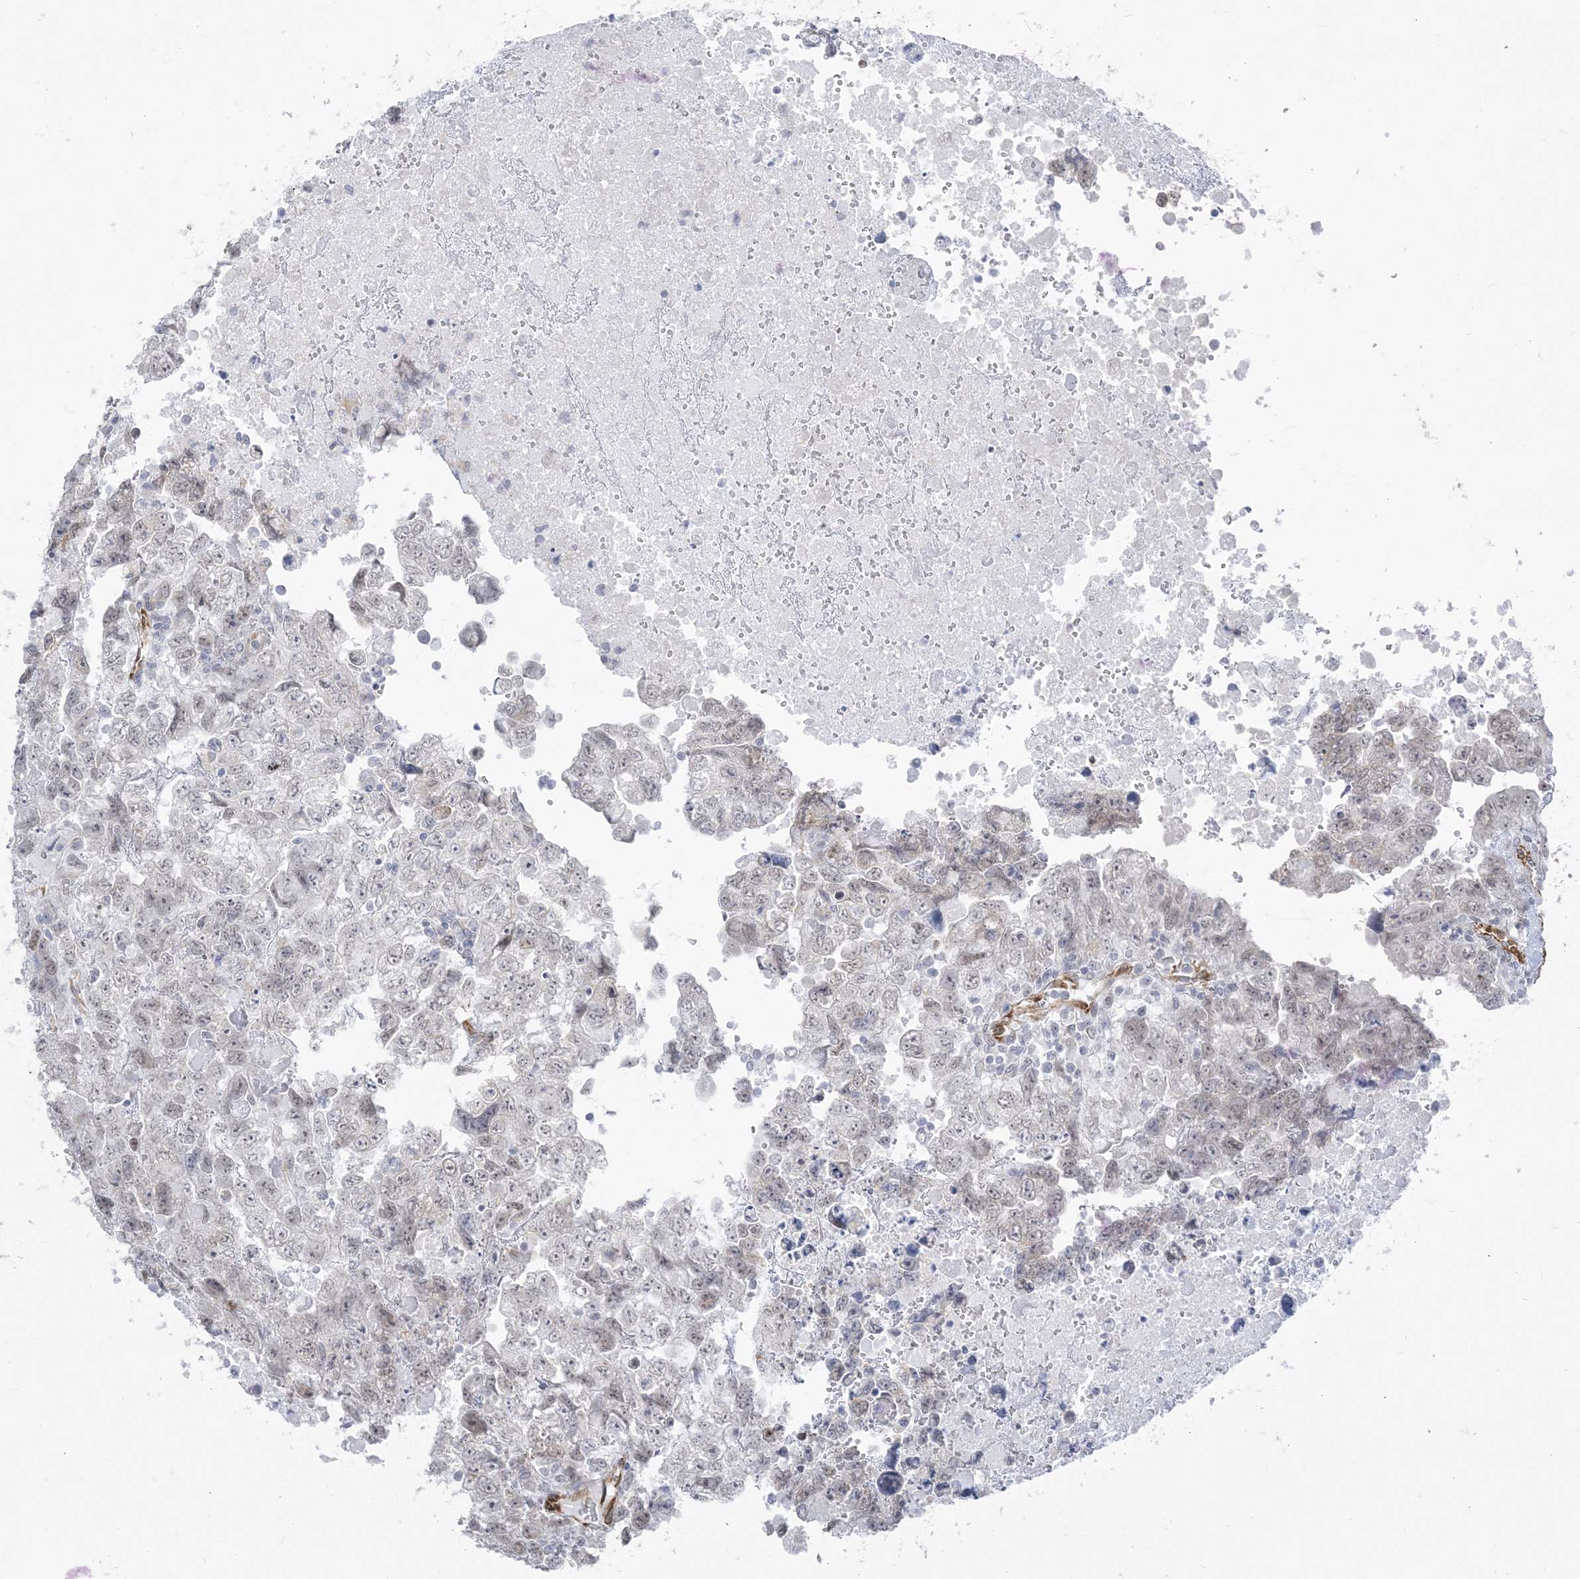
{"staining": {"intensity": "negative", "quantity": "none", "location": "none"}, "tissue": "testis cancer", "cell_type": "Tumor cells", "image_type": "cancer", "snomed": [{"axis": "morphology", "description": "Carcinoma, Embryonal, NOS"}, {"axis": "topography", "description": "Testis"}], "caption": "Human embryonal carcinoma (testis) stained for a protein using immunohistochemistry (IHC) reveals no positivity in tumor cells.", "gene": "ZC3H6", "patient": {"sex": "male", "age": 37}}